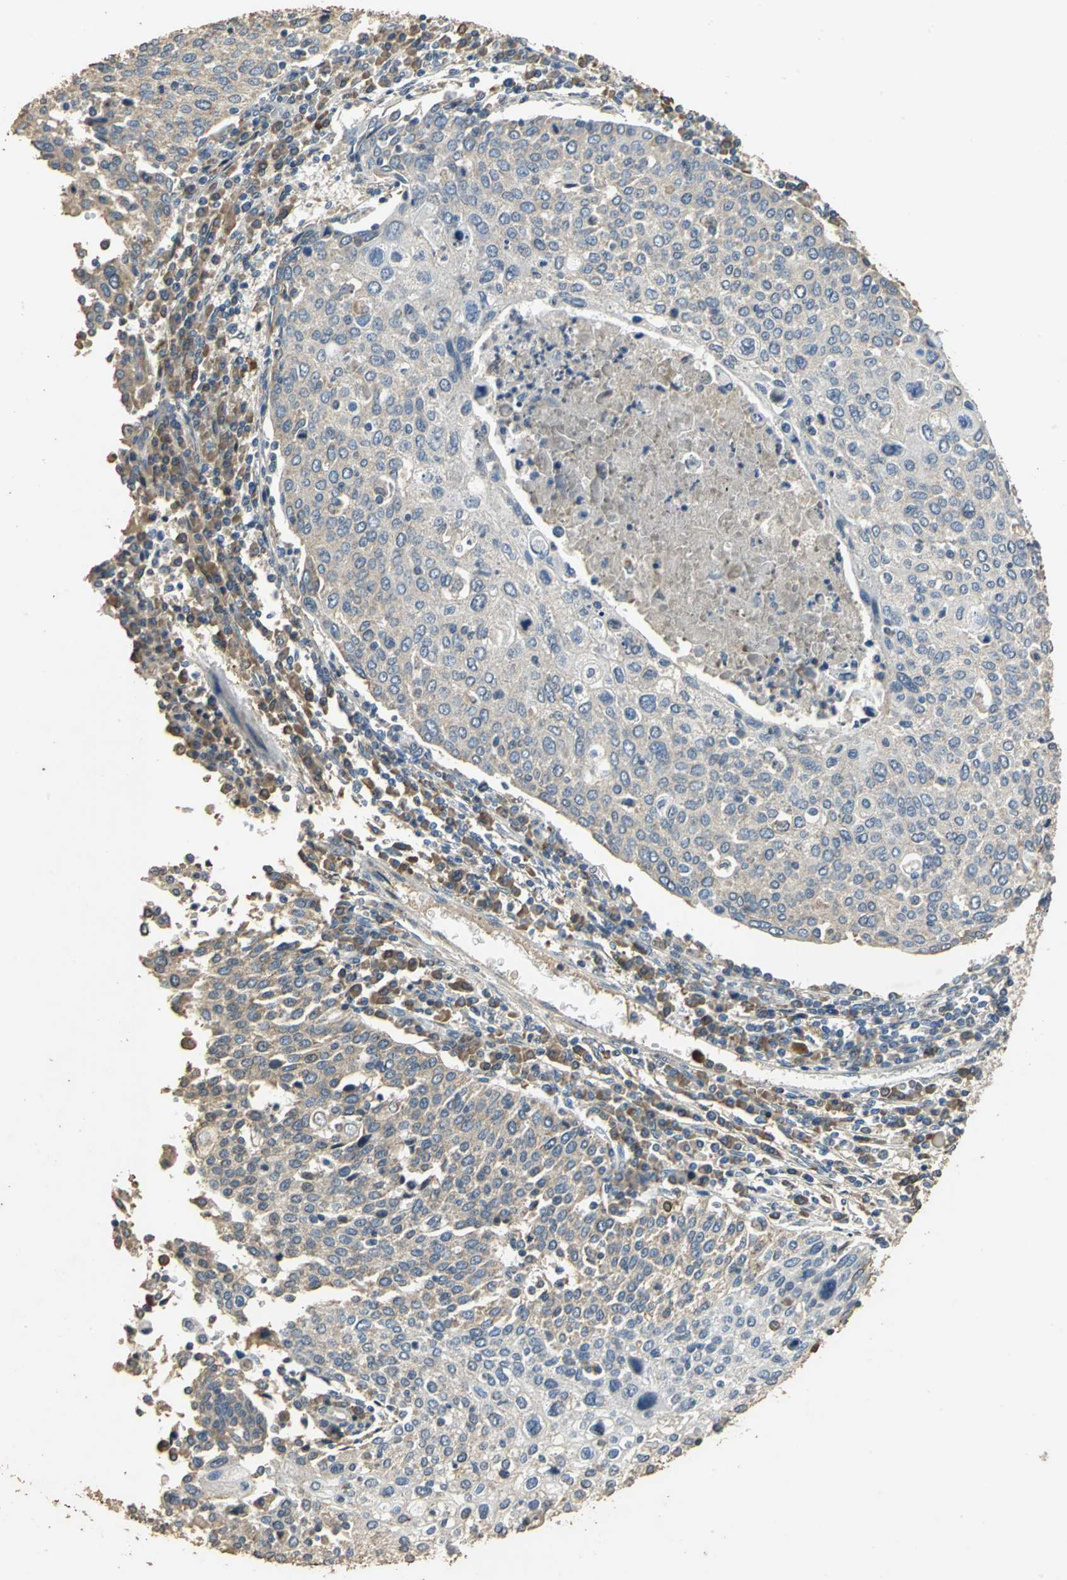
{"staining": {"intensity": "weak", "quantity": "25%-75%", "location": "cytoplasmic/membranous"}, "tissue": "cervical cancer", "cell_type": "Tumor cells", "image_type": "cancer", "snomed": [{"axis": "morphology", "description": "Squamous cell carcinoma, NOS"}, {"axis": "topography", "description": "Cervix"}], "caption": "Cervical cancer stained for a protein shows weak cytoplasmic/membranous positivity in tumor cells. The staining is performed using DAB brown chromogen to label protein expression. The nuclei are counter-stained blue using hematoxylin.", "gene": "ACSL4", "patient": {"sex": "female", "age": 40}}